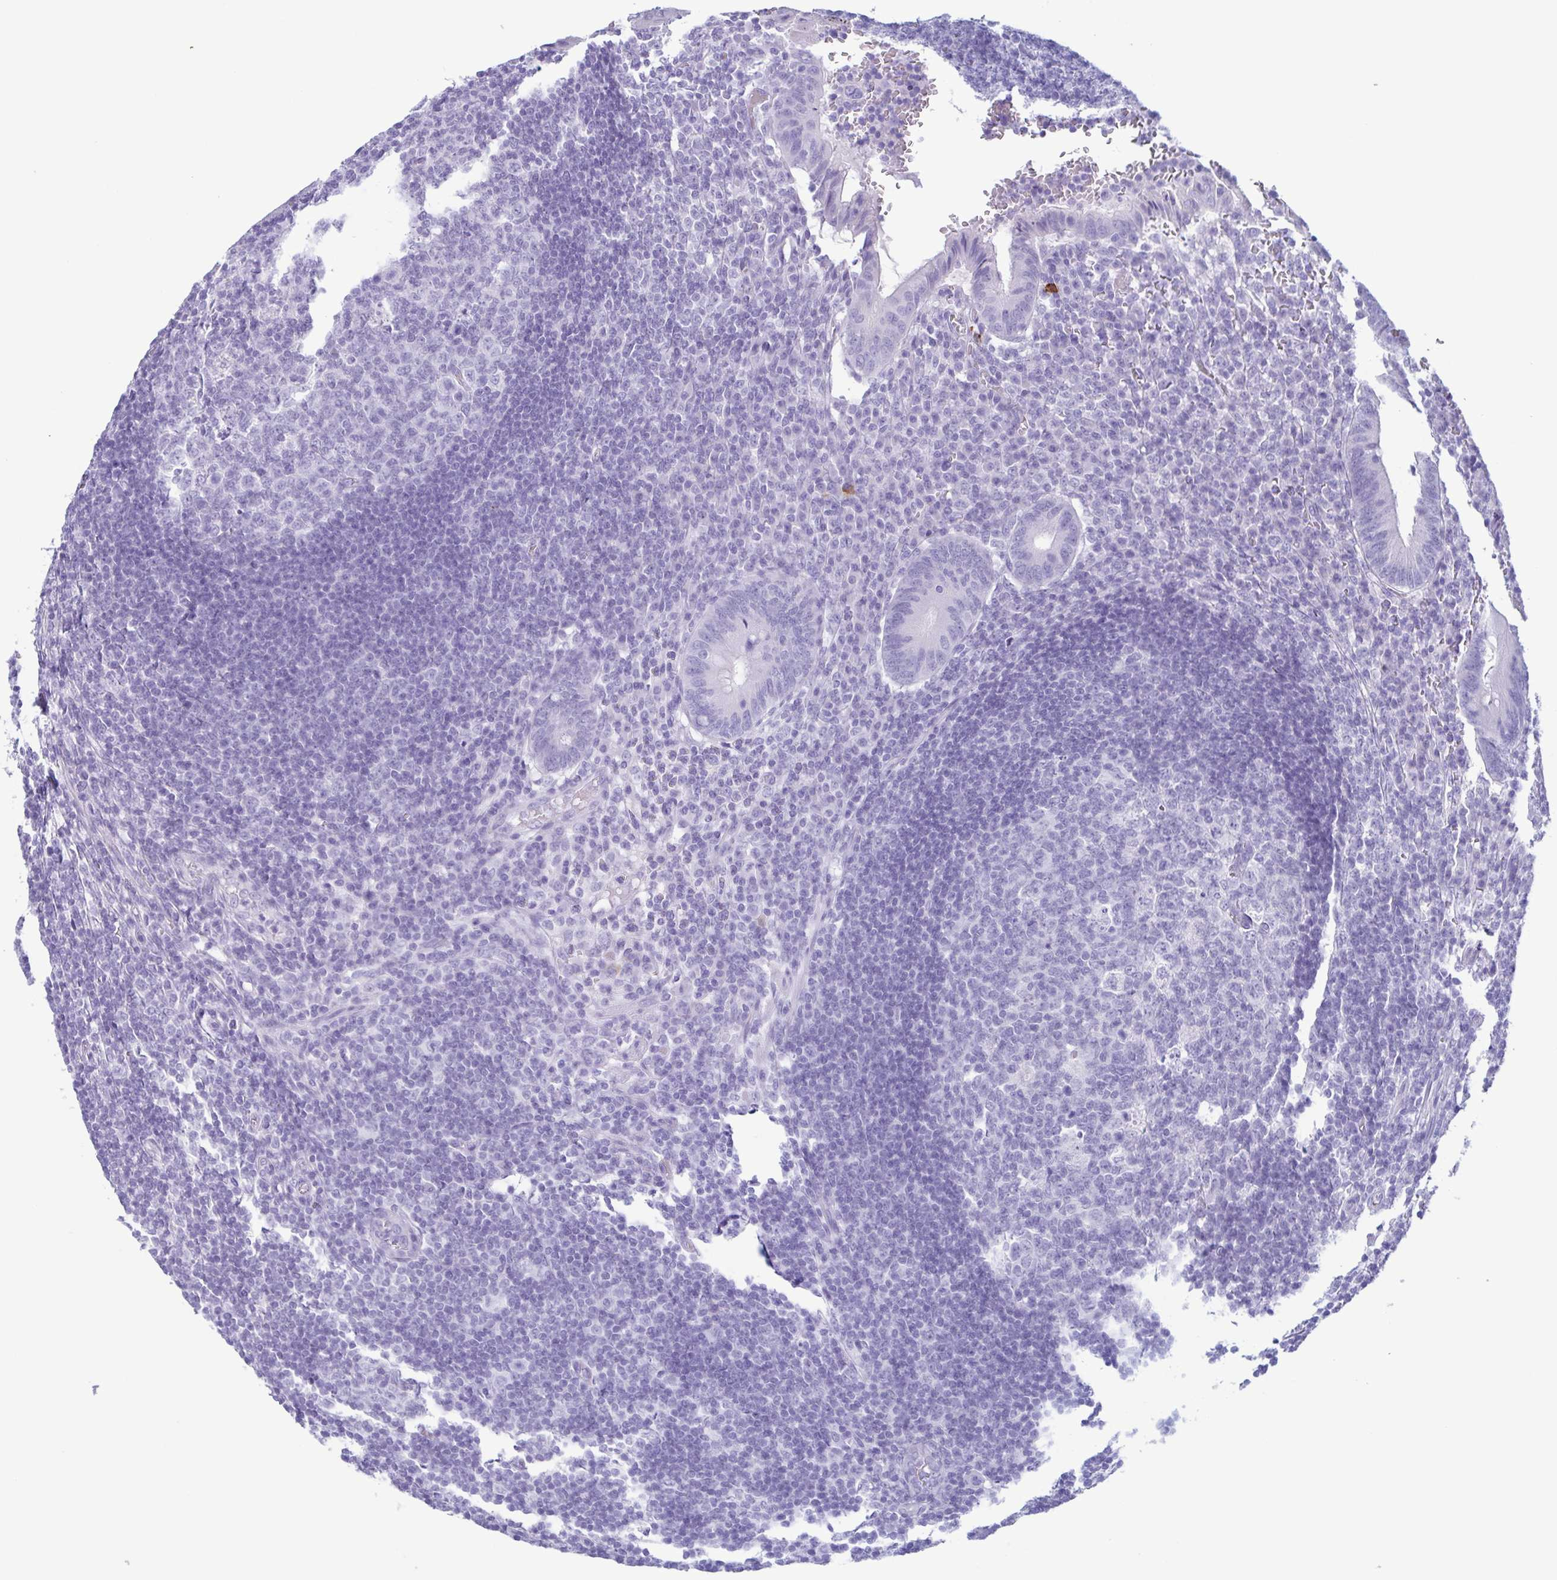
{"staining": {"intensity": "negative", "quantity": "none", "location": "none"}, "tissue": "appendix", "cell_type": "Glandular cells", "image_type": "normal", "snomed": [{"axis": "morphology", "description": "Normal tissue, NOS"}, {"axis": "topography", "description": "Appendix"}], "caption": "DAB immunohistochemical staining of benign human appendix reveals no significant staining in glandular cells.", "gene": "LTF", "patient": {"sex": "male", "age": 18}}